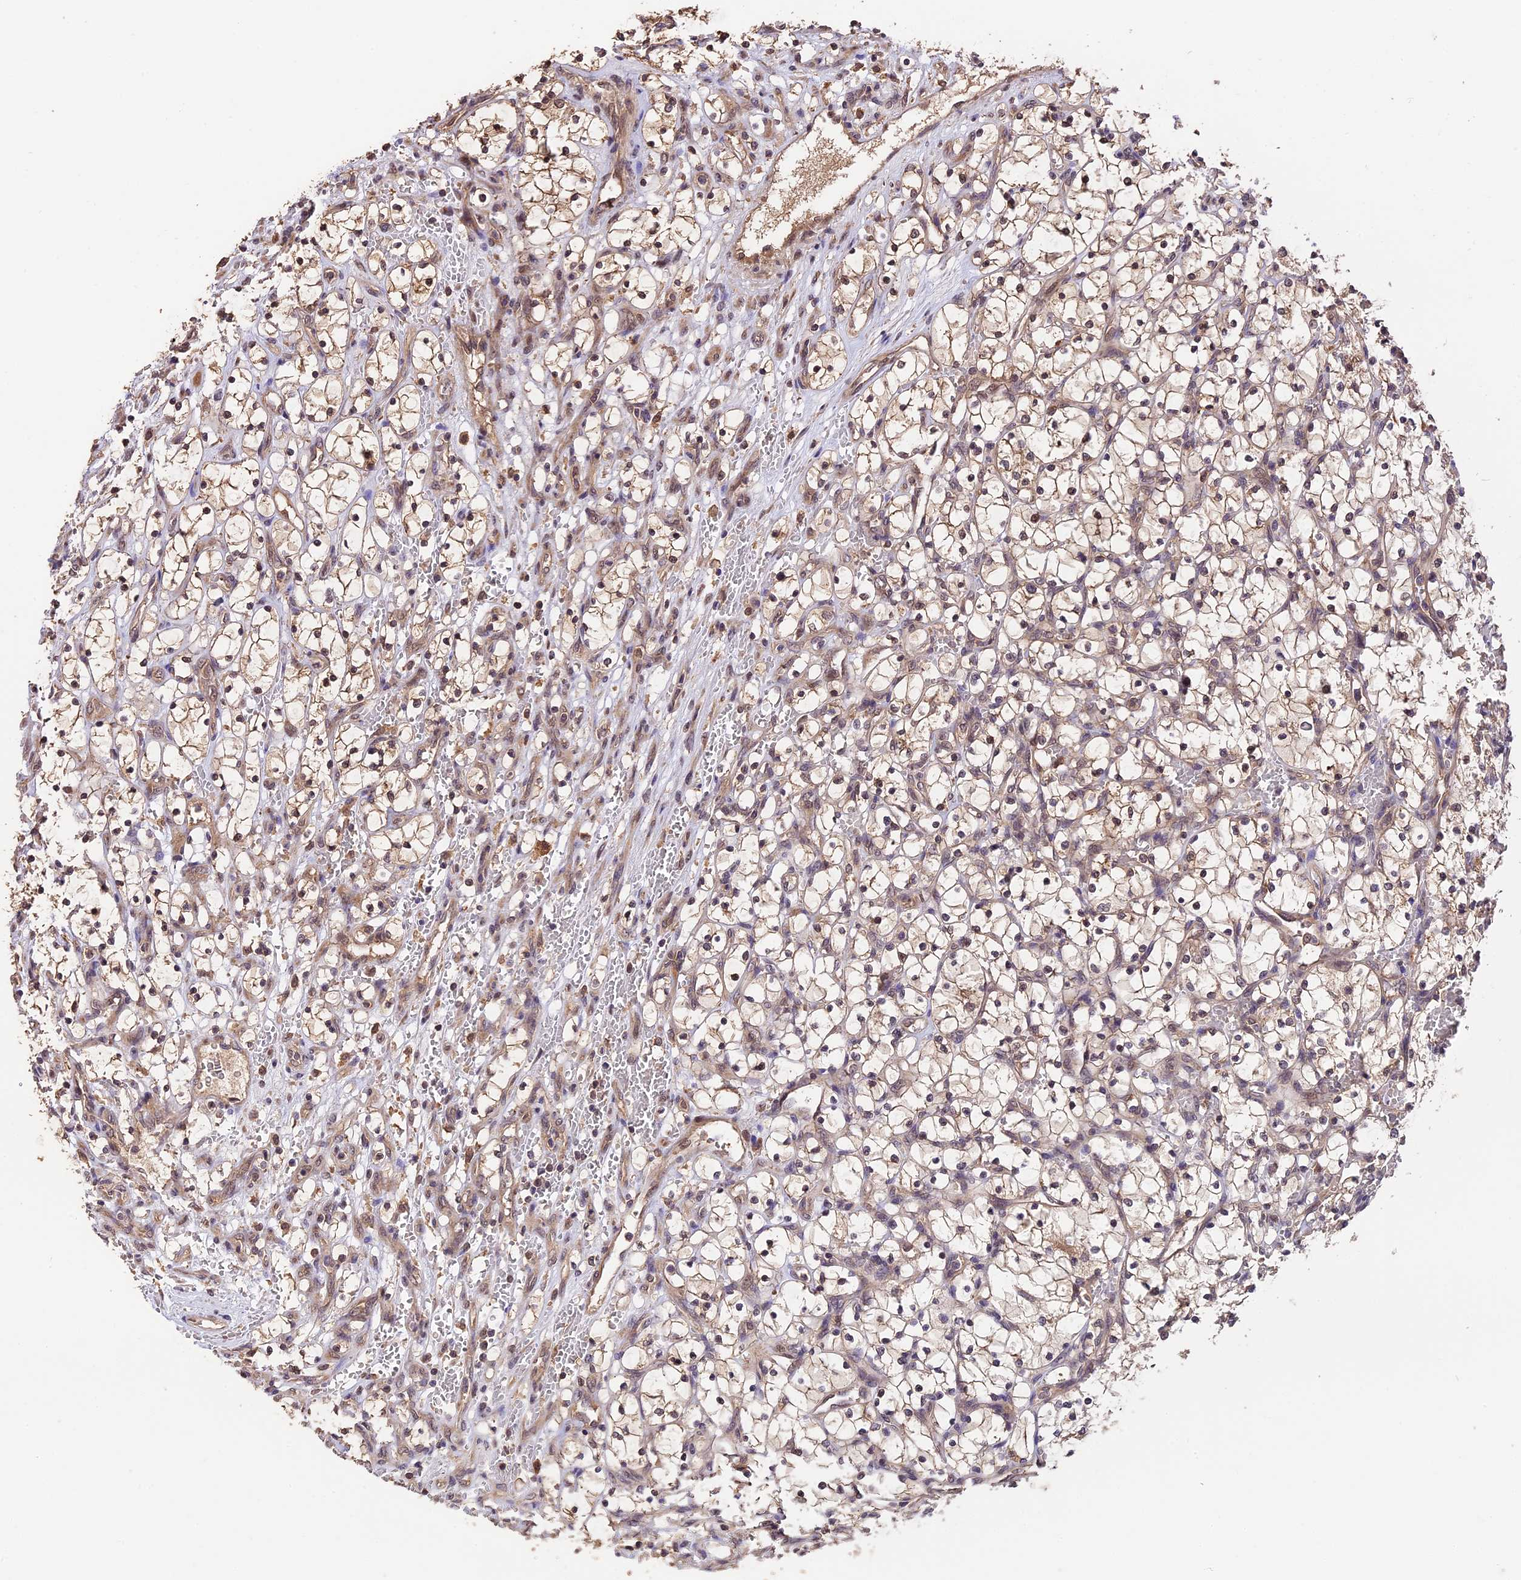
{"staining": {"intensity": "weak", "quantity": "25%-75%", "location": "cytoplasmic/membranous,nuclear"}, "tissue": "renal cancer", "cell_type": "Tumor cells", "image_type": "cancer", "snomed": [{"axis": "morphology", "description": "Adenocarcinoma, NOS"}, {"axis": "topography", "description": "Kidney"}], "caption": "Renal cancer (adenocarcinoma) tissue shows weak cytoplasmic/membranous and nuclear positivity in about 25%-75% of tumor cells (Brightfield microscopy of DAB IHC at high magnification).", "gene": "TRMT1", "patient": {"sex": "female", "age": 69}}